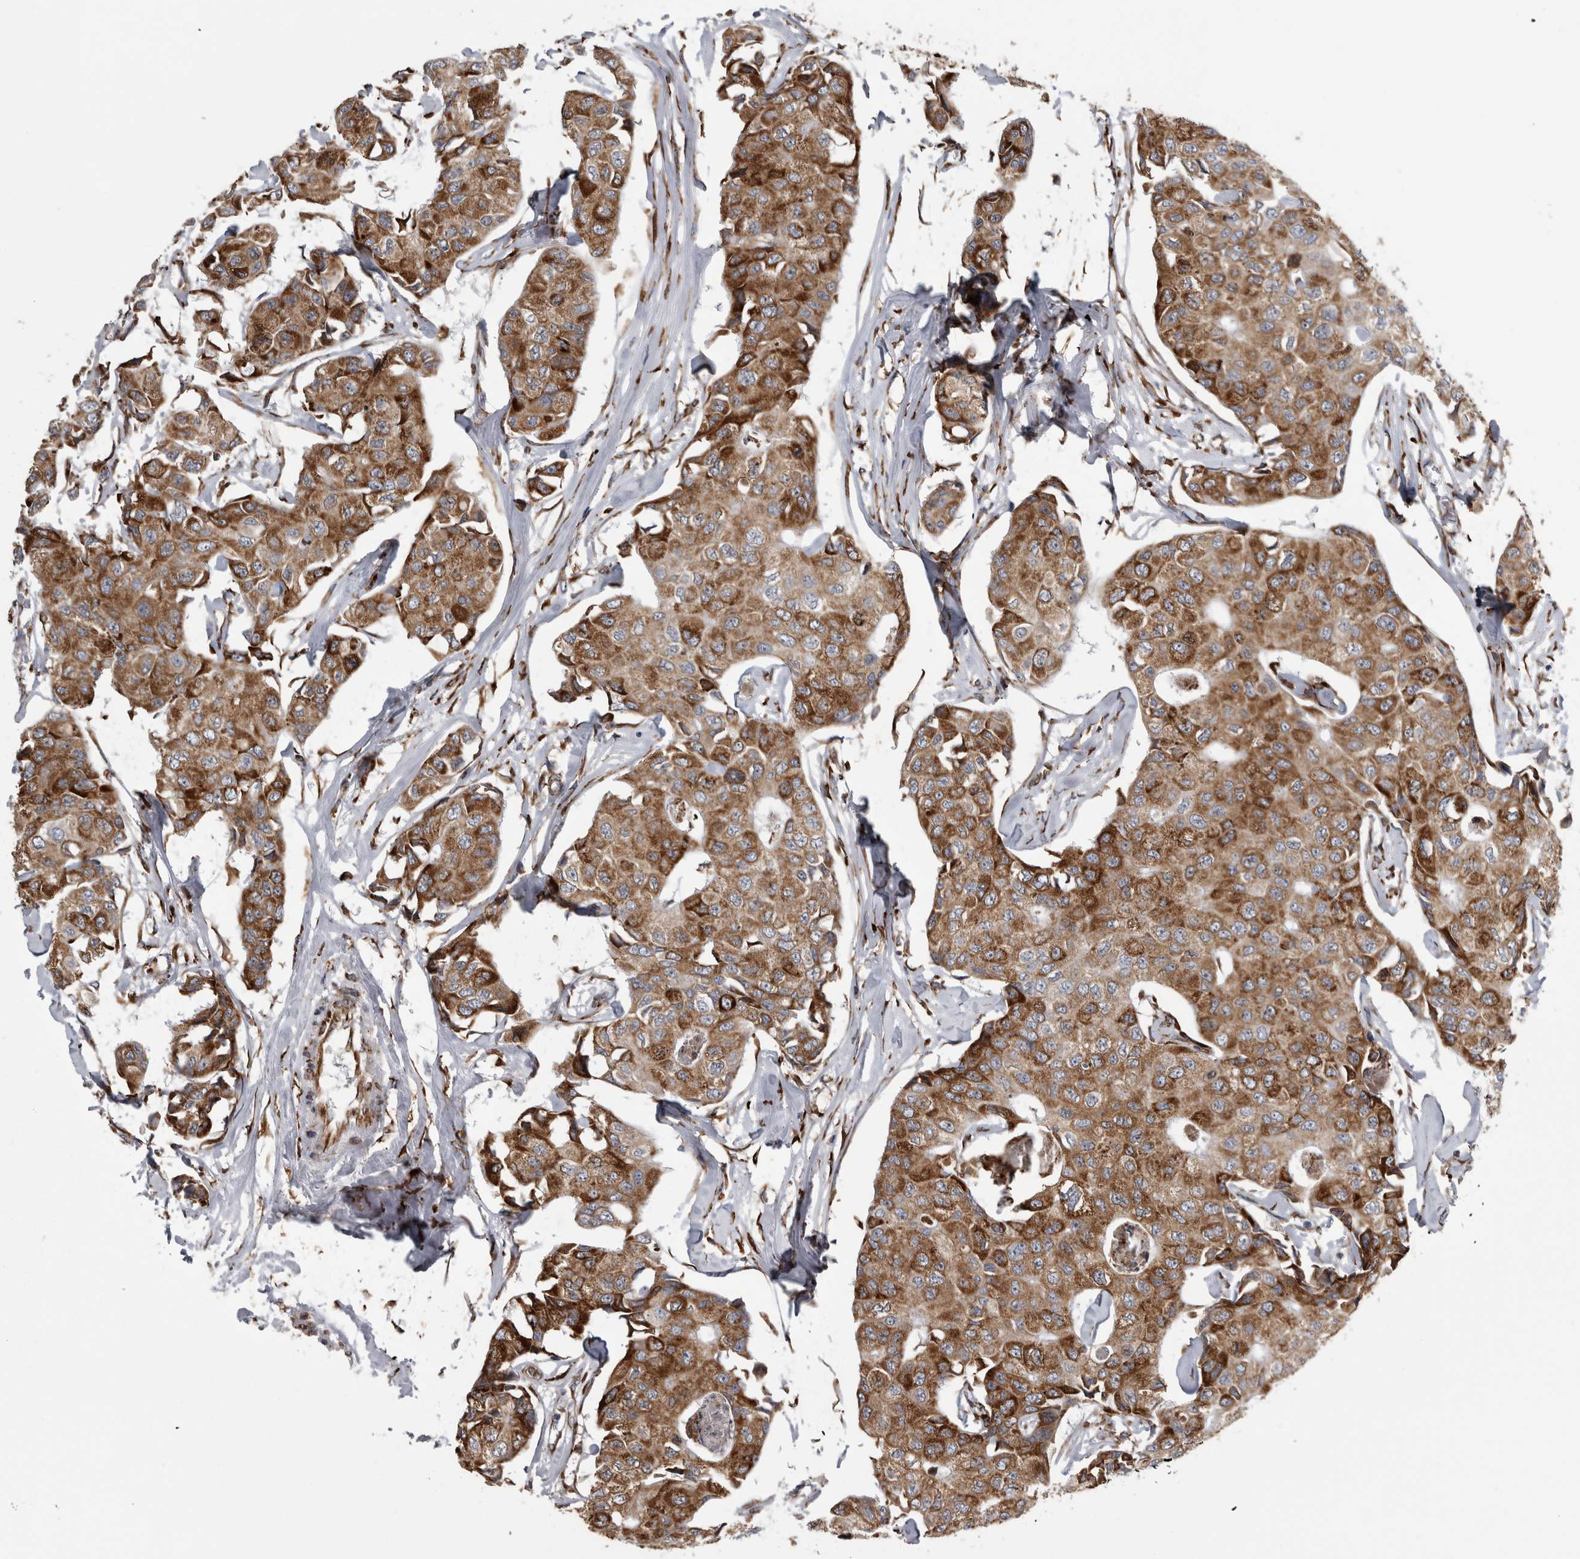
{"staining": {"intensity": "strong", "quantity": ">75%", "location": "cytoplasmic/membranous"}, "tissue": "breast cancer", "cell_type": "Tumor cells", "image_type": "cancer", "snomed": [{"axis": "morphology", "description": "Duct carcinoma"}, {"axis": "topography", "description": "Breast"}], "caption": "Strong cytoplasmic/membranous protein positivity is identified in about >75% of tumor cells in breast cancer (invasive ductal carcinoma).", "gene": "FHIP2B", "patient": {"sex": "female", "age": 80}}